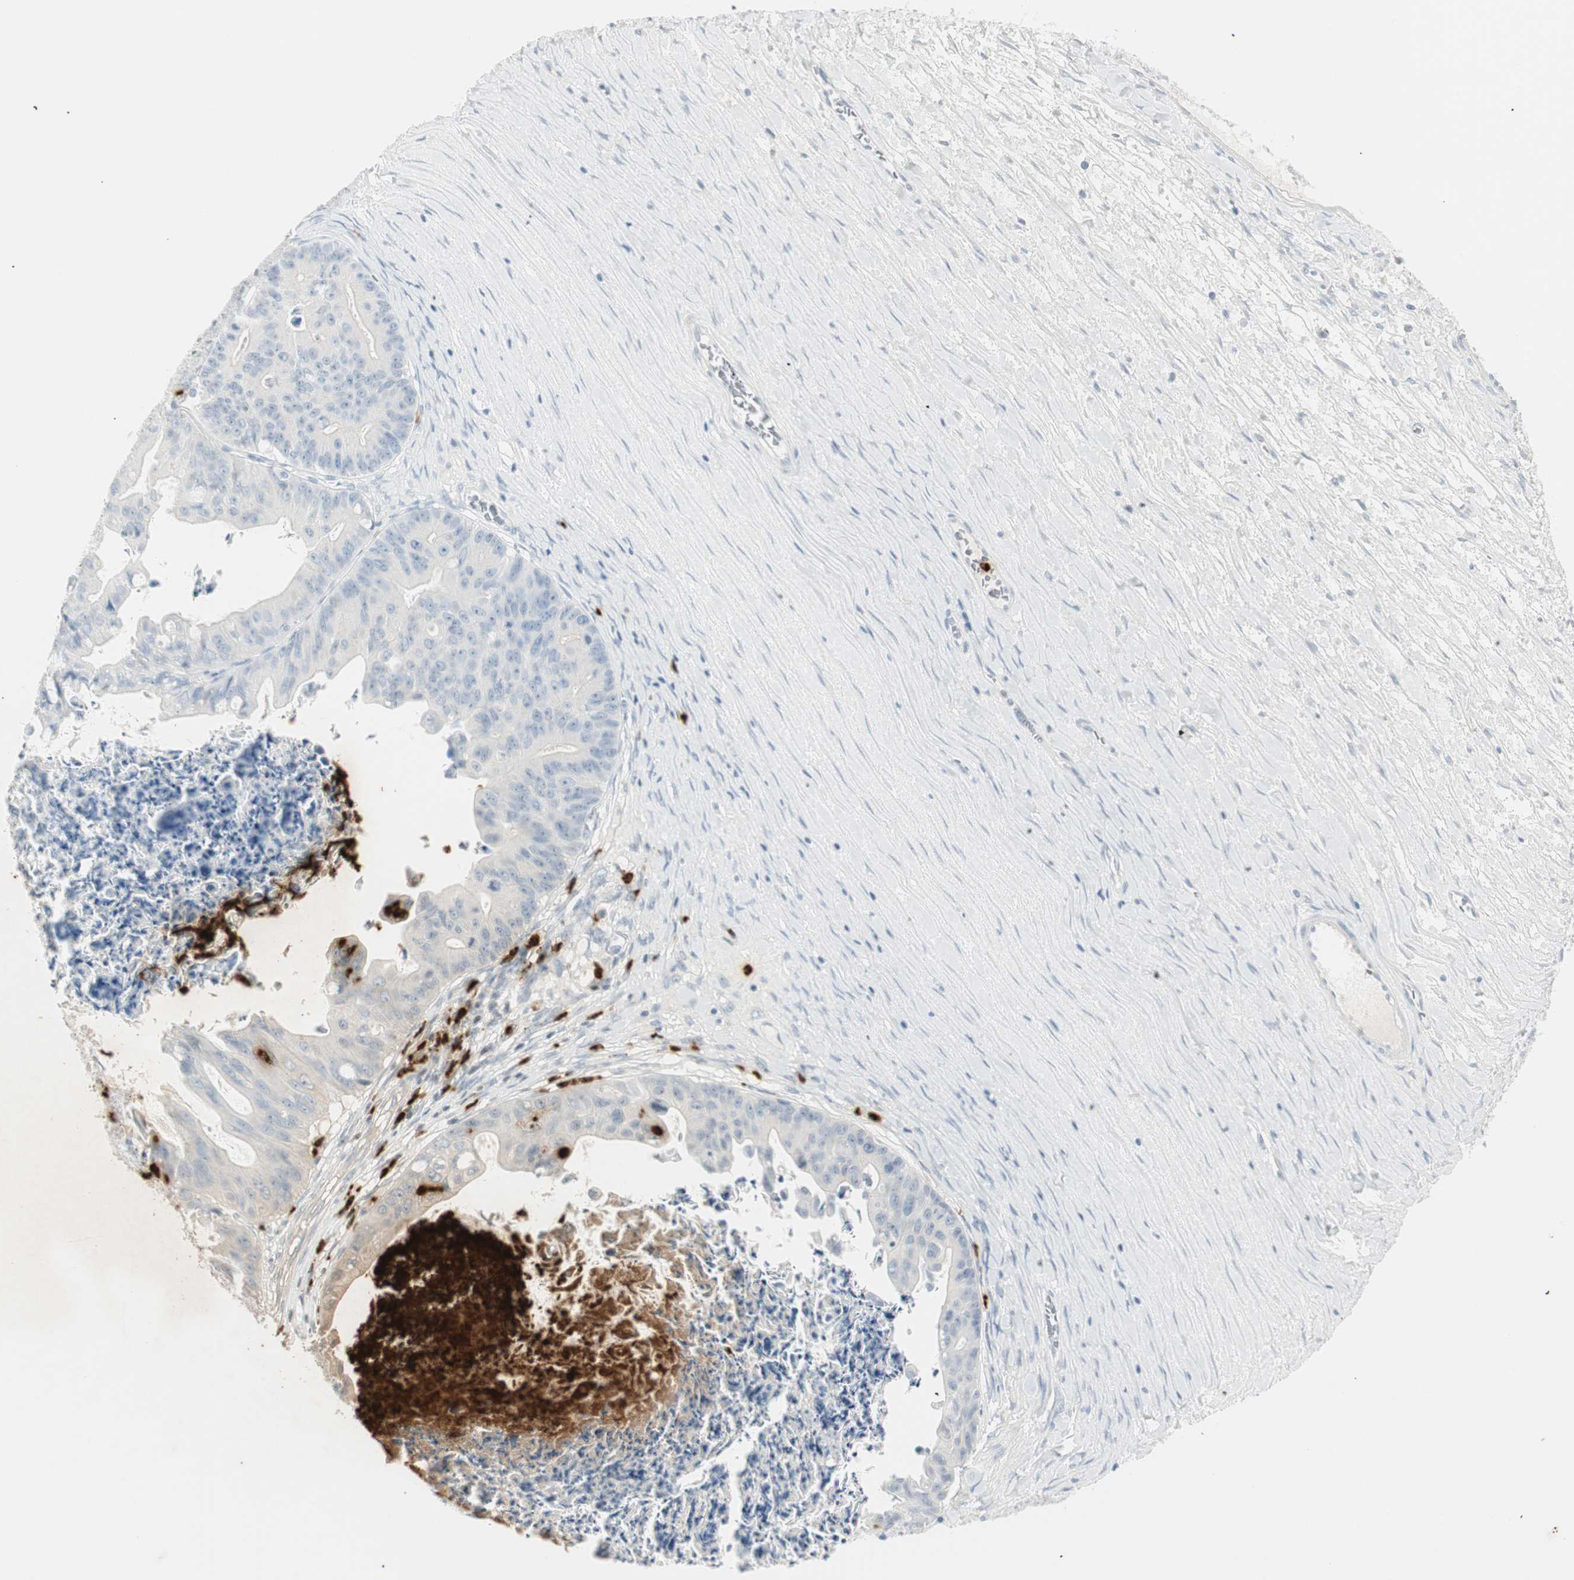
{"staining": {"intensity": "negative", "quantity": "none", "location": "none"}, "tissue": "ovarian cancer", "cell_type": "Tumor cells", "image_type": "cancer", "snomed": [{"axis": "morphology", "description": "Cystadenocarcinoma, mucinous, NOS"}, {"axis": "topography", "description": "Ovary"}], "caption": "DAB (3,3'-diaminobenzidine) immunohistochemical staining of mucinous cystadenocarcinoma (ovarian) displays no significant positivity in tumor cells. (DAB IHC, high magnification).", "gene": "PRTN3", "patient": {"sex": "female", "age": 37}}